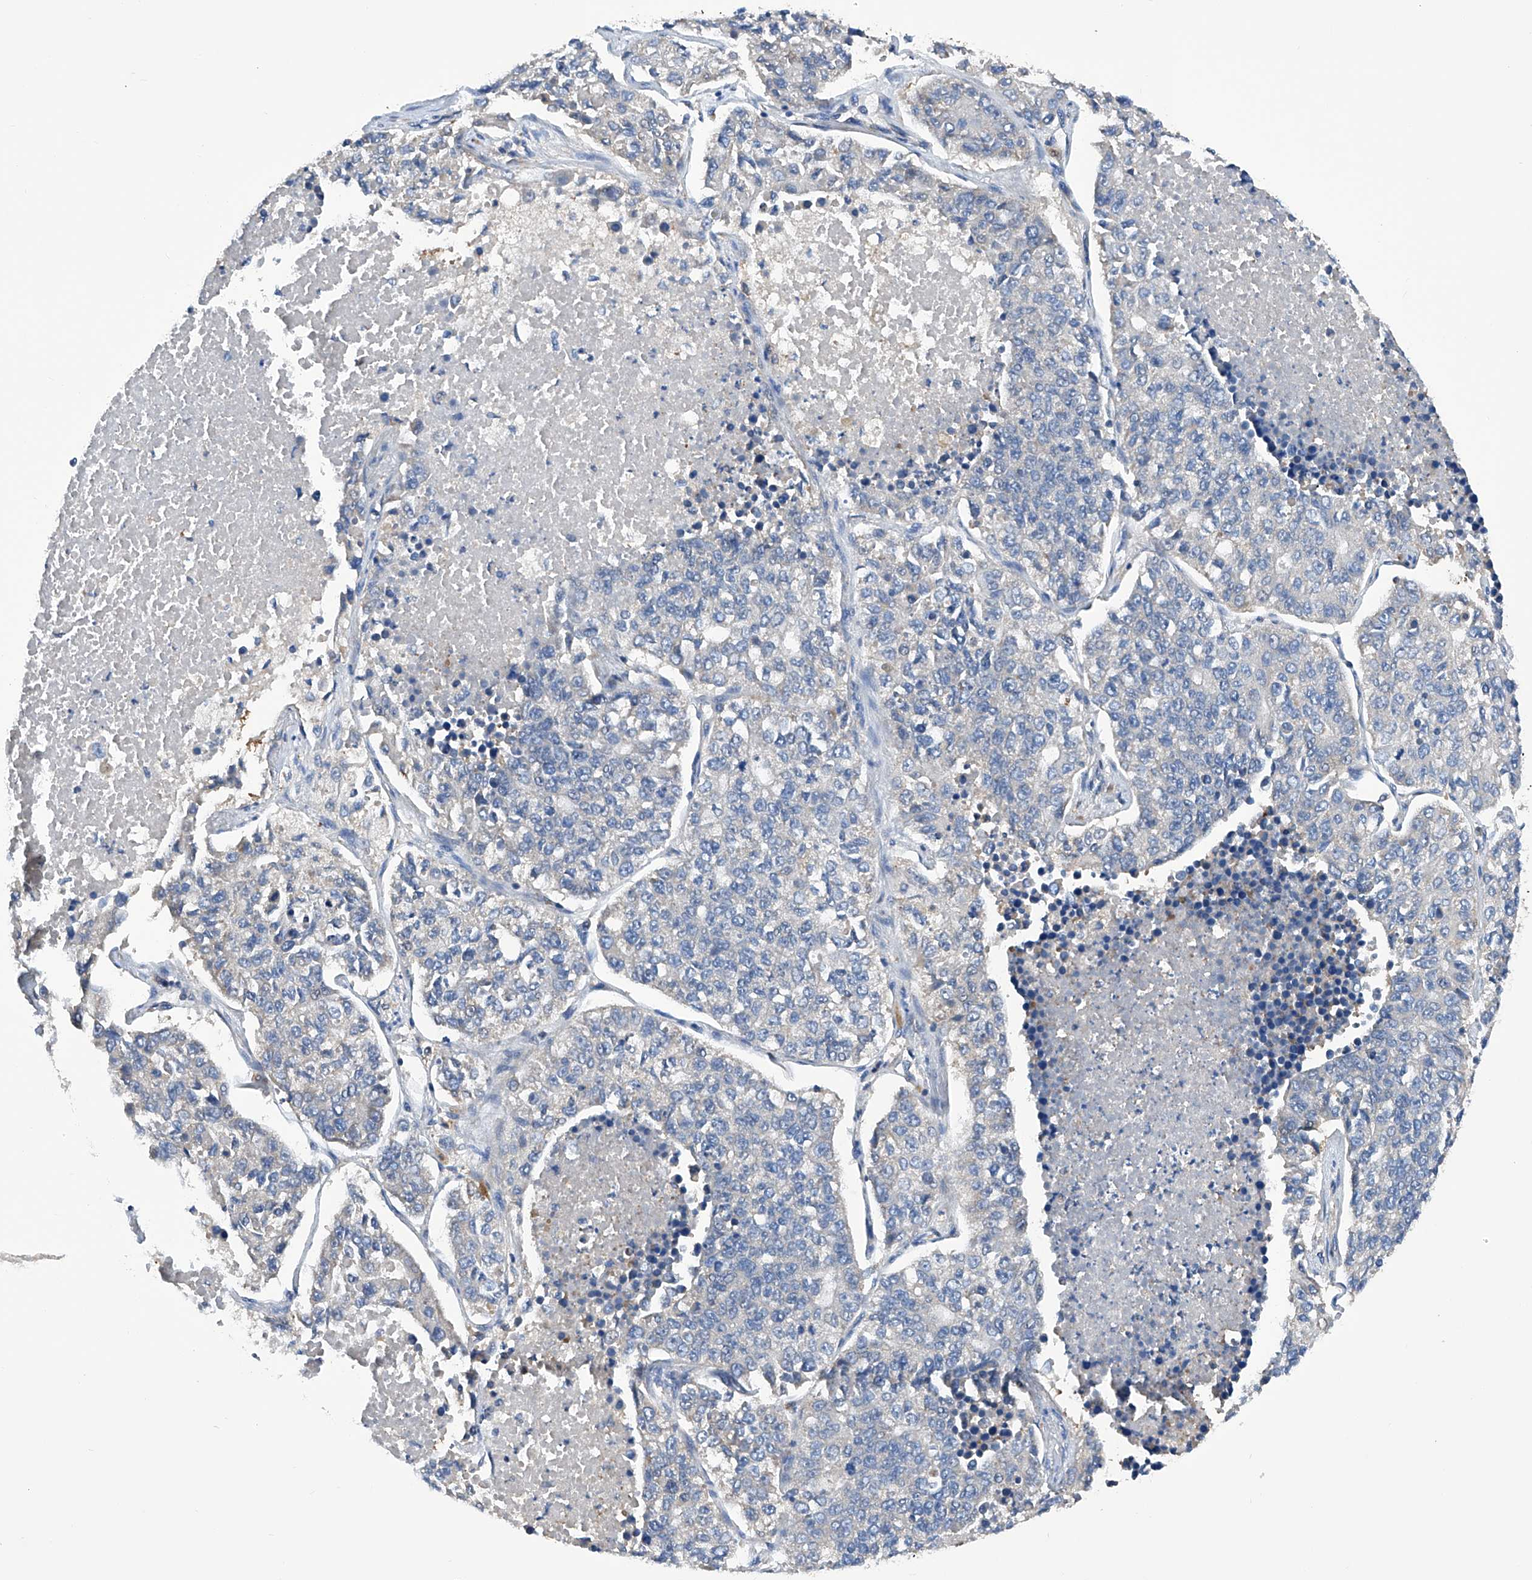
{"staining": {"intensity": "negative", "quantity": "none", "location": "none"}, "tissue": "lung cancer", "cell_type": "Tumor cells", "image_type": "cancer", "snomed": [{"axis": "morphology", "description": "Adenocarcinoma, NOS"}, {"axis": "topography", "description": "Lung"}], "caption": "Lung adenocarcinoma stained for a protein using immunohistochemistry (IHC) displays no positivity tumor cells.", "gene": "SPATA20", "patient": {"sex": "male", "age": 49}}